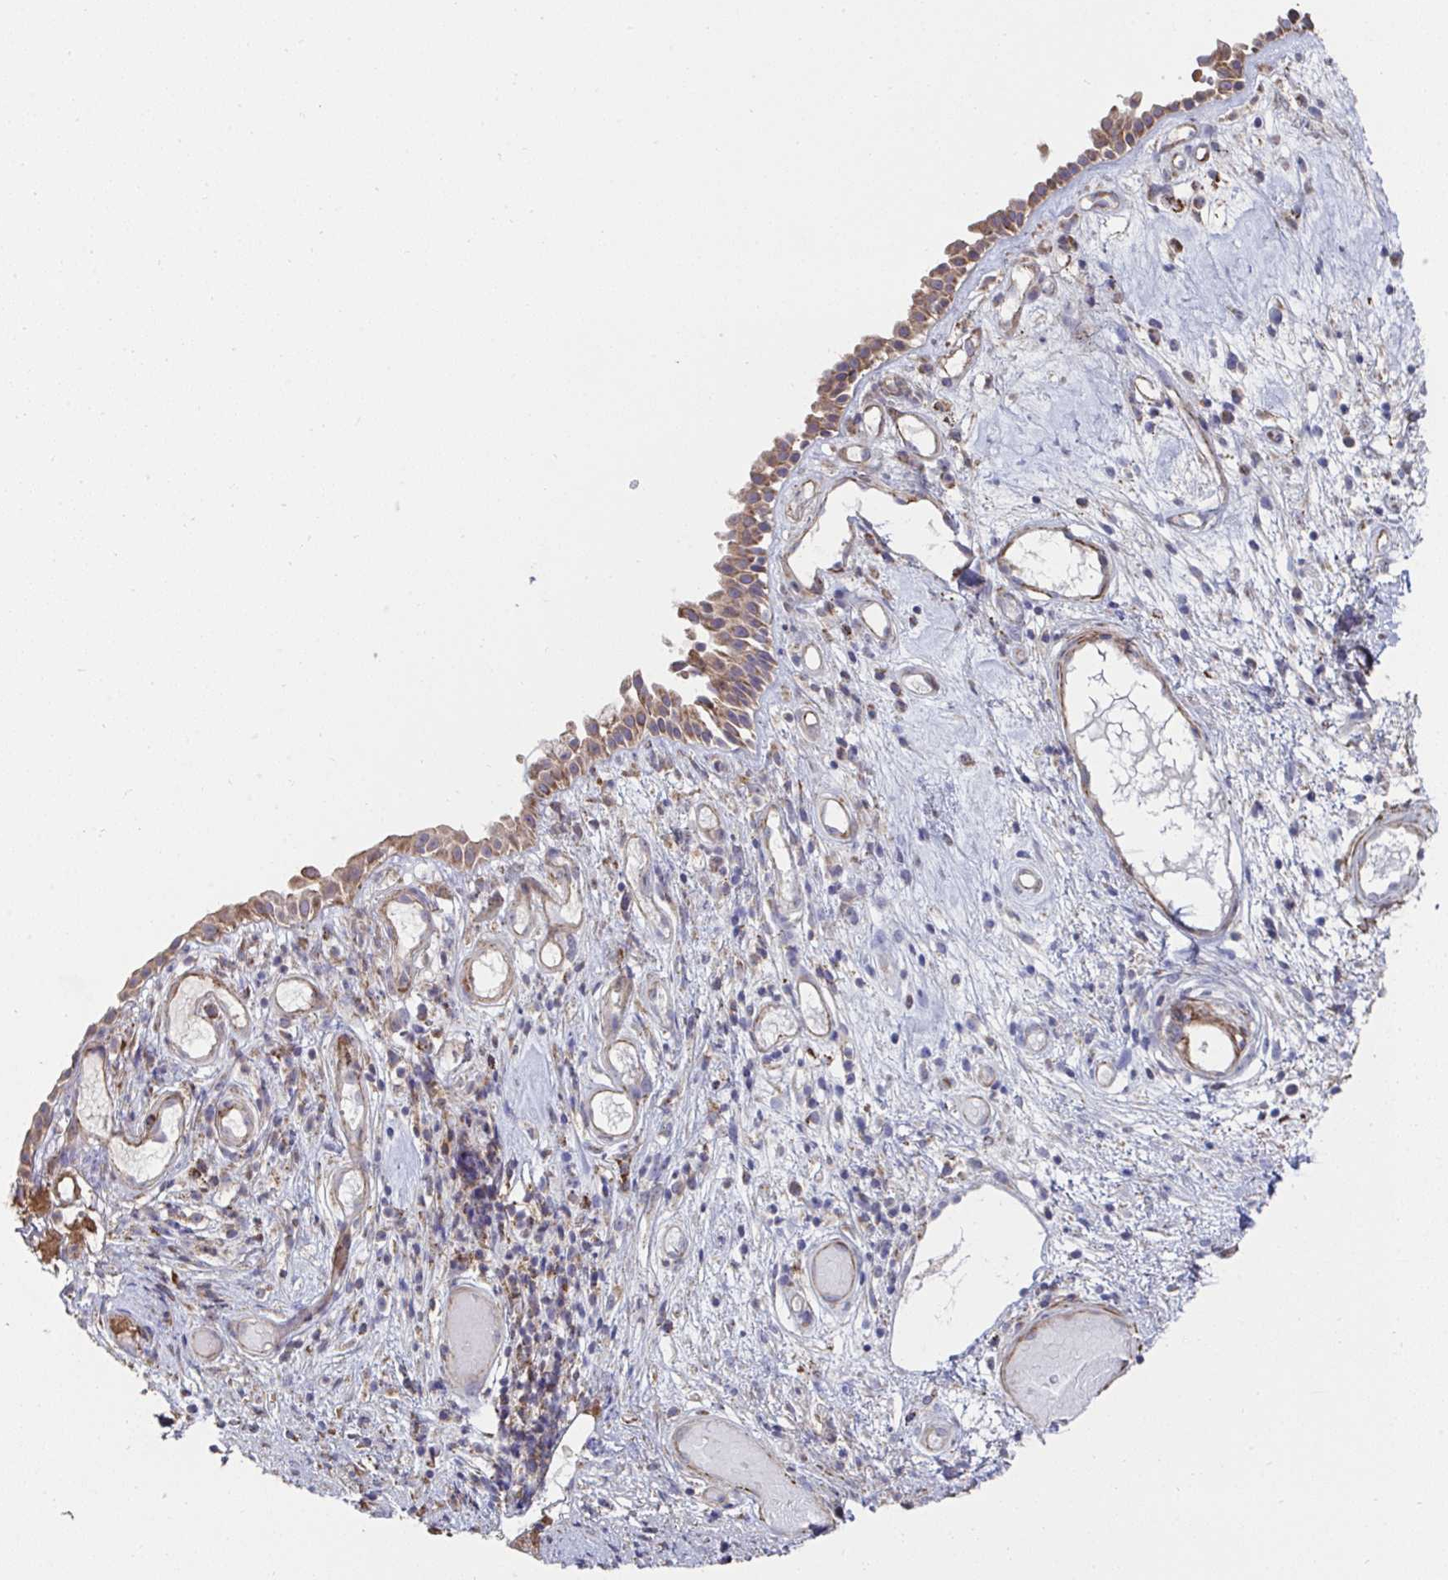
{"staining": {"intensity": "moderate", "quantity": ">75%", "location": "cytoplasmic/membranous"}, "tissue": "nasopharynx", "cell_type": "Respiratory epithelial cells", "image_type": "normal", "snomed": [{"axis": "morphology", "description": "Normal tissue, NOS"}, {"axis": "morphology", "description": "Inflammation, NOS"}, {"axis": "topography", "description": "Nasopharynx"}], "caption": "Immunohistochemical staining of unremarkable nasopharynx displays medium levels of moderate cytoplasmic/membranous expression in about >75% of respiratory epithelial cells.", "gene": "DZANK1", "patient": {"sex": "male", "age": 54}}